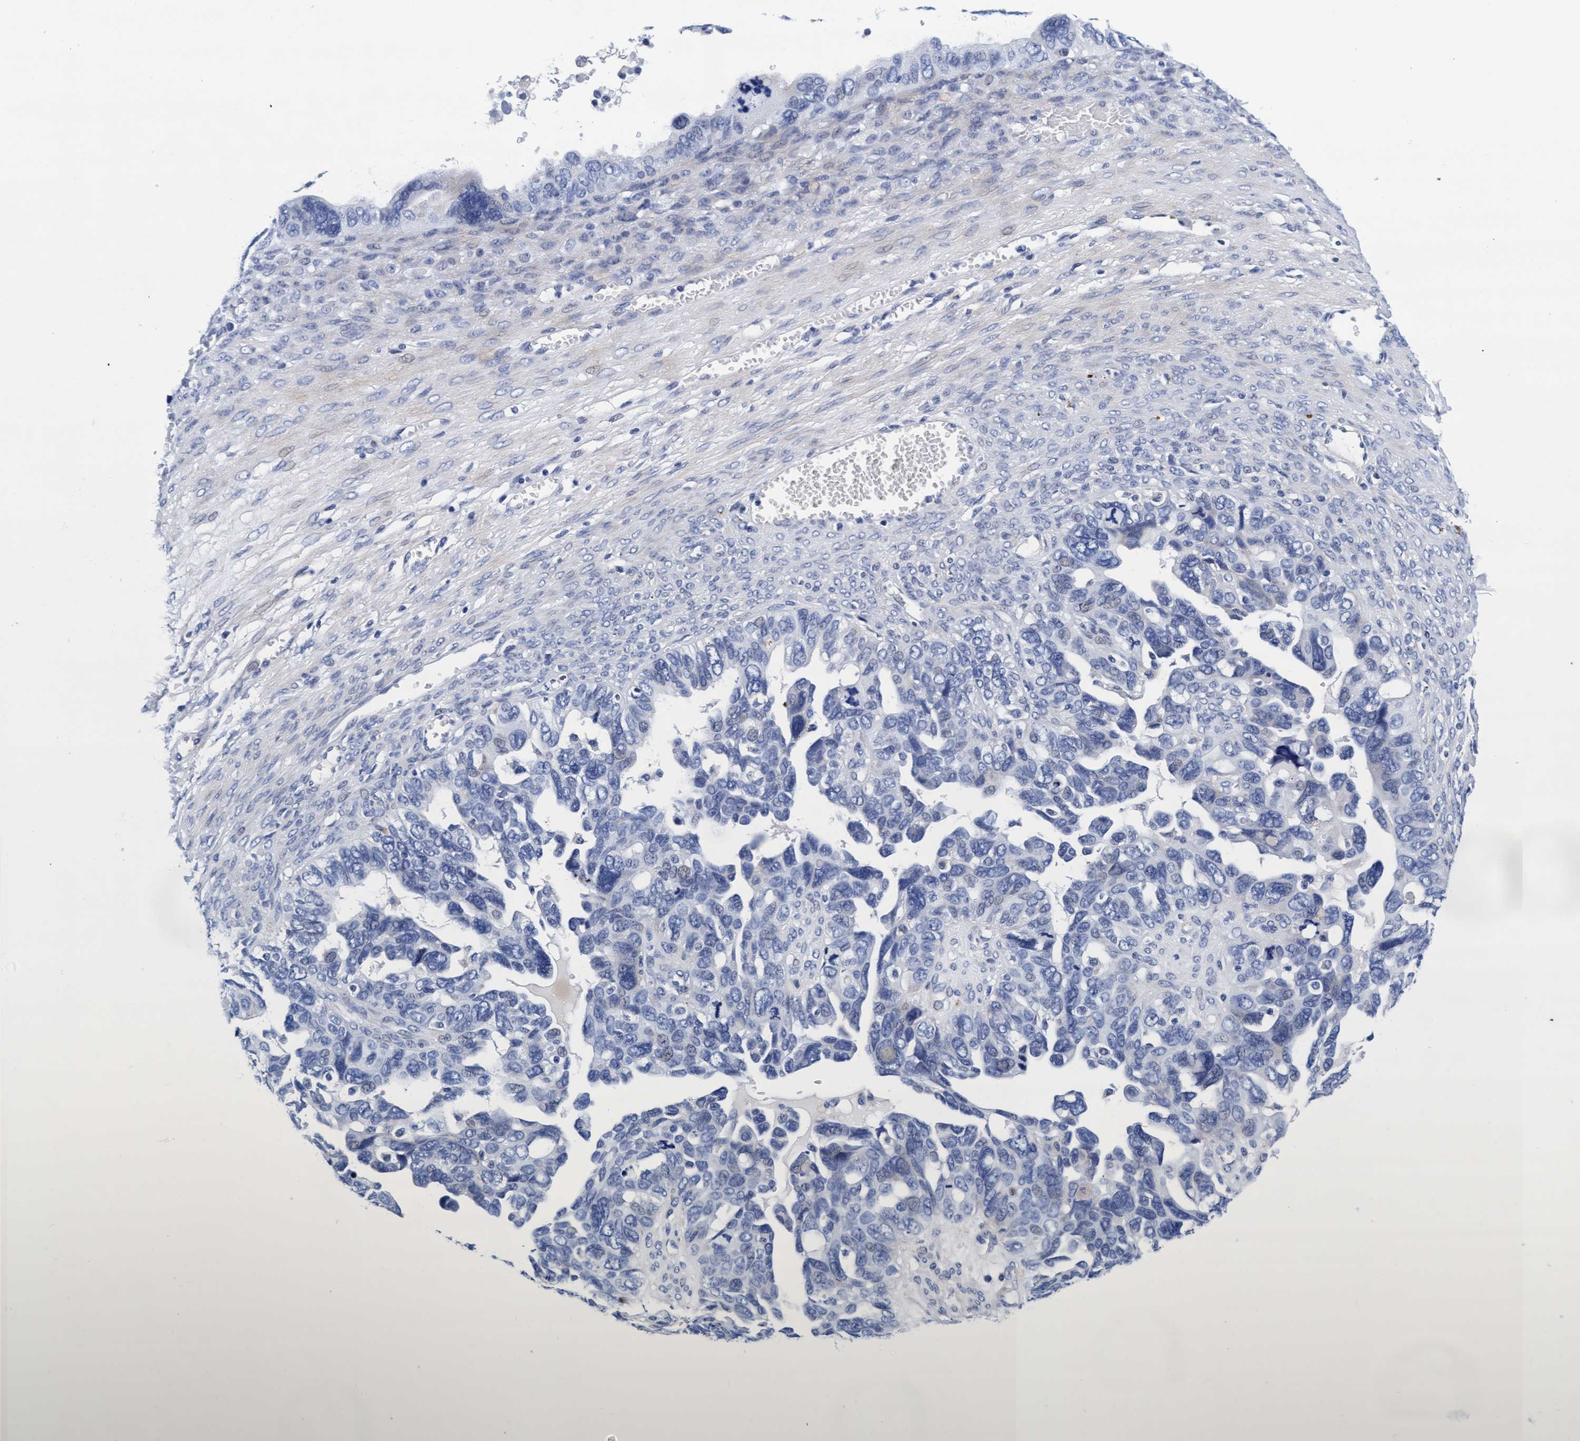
{"staining": {"intensity": "negative", "quantity": "none", "location": "none"}, "tissue": "ovarian cancer", "cell_type": "Tumor cells", "image_type": "cancer", "snomed": [{"axis": "morphology", "description": "Cystadenocarcinoma, serous, NOS"}, {"axis": "topography", "description": "Ovary"}], "caption": "There is no significant expression in tumor cells of ovarian cancer.", "gene": "ARSG", "patient": {"sex": "female", "age": 79}}